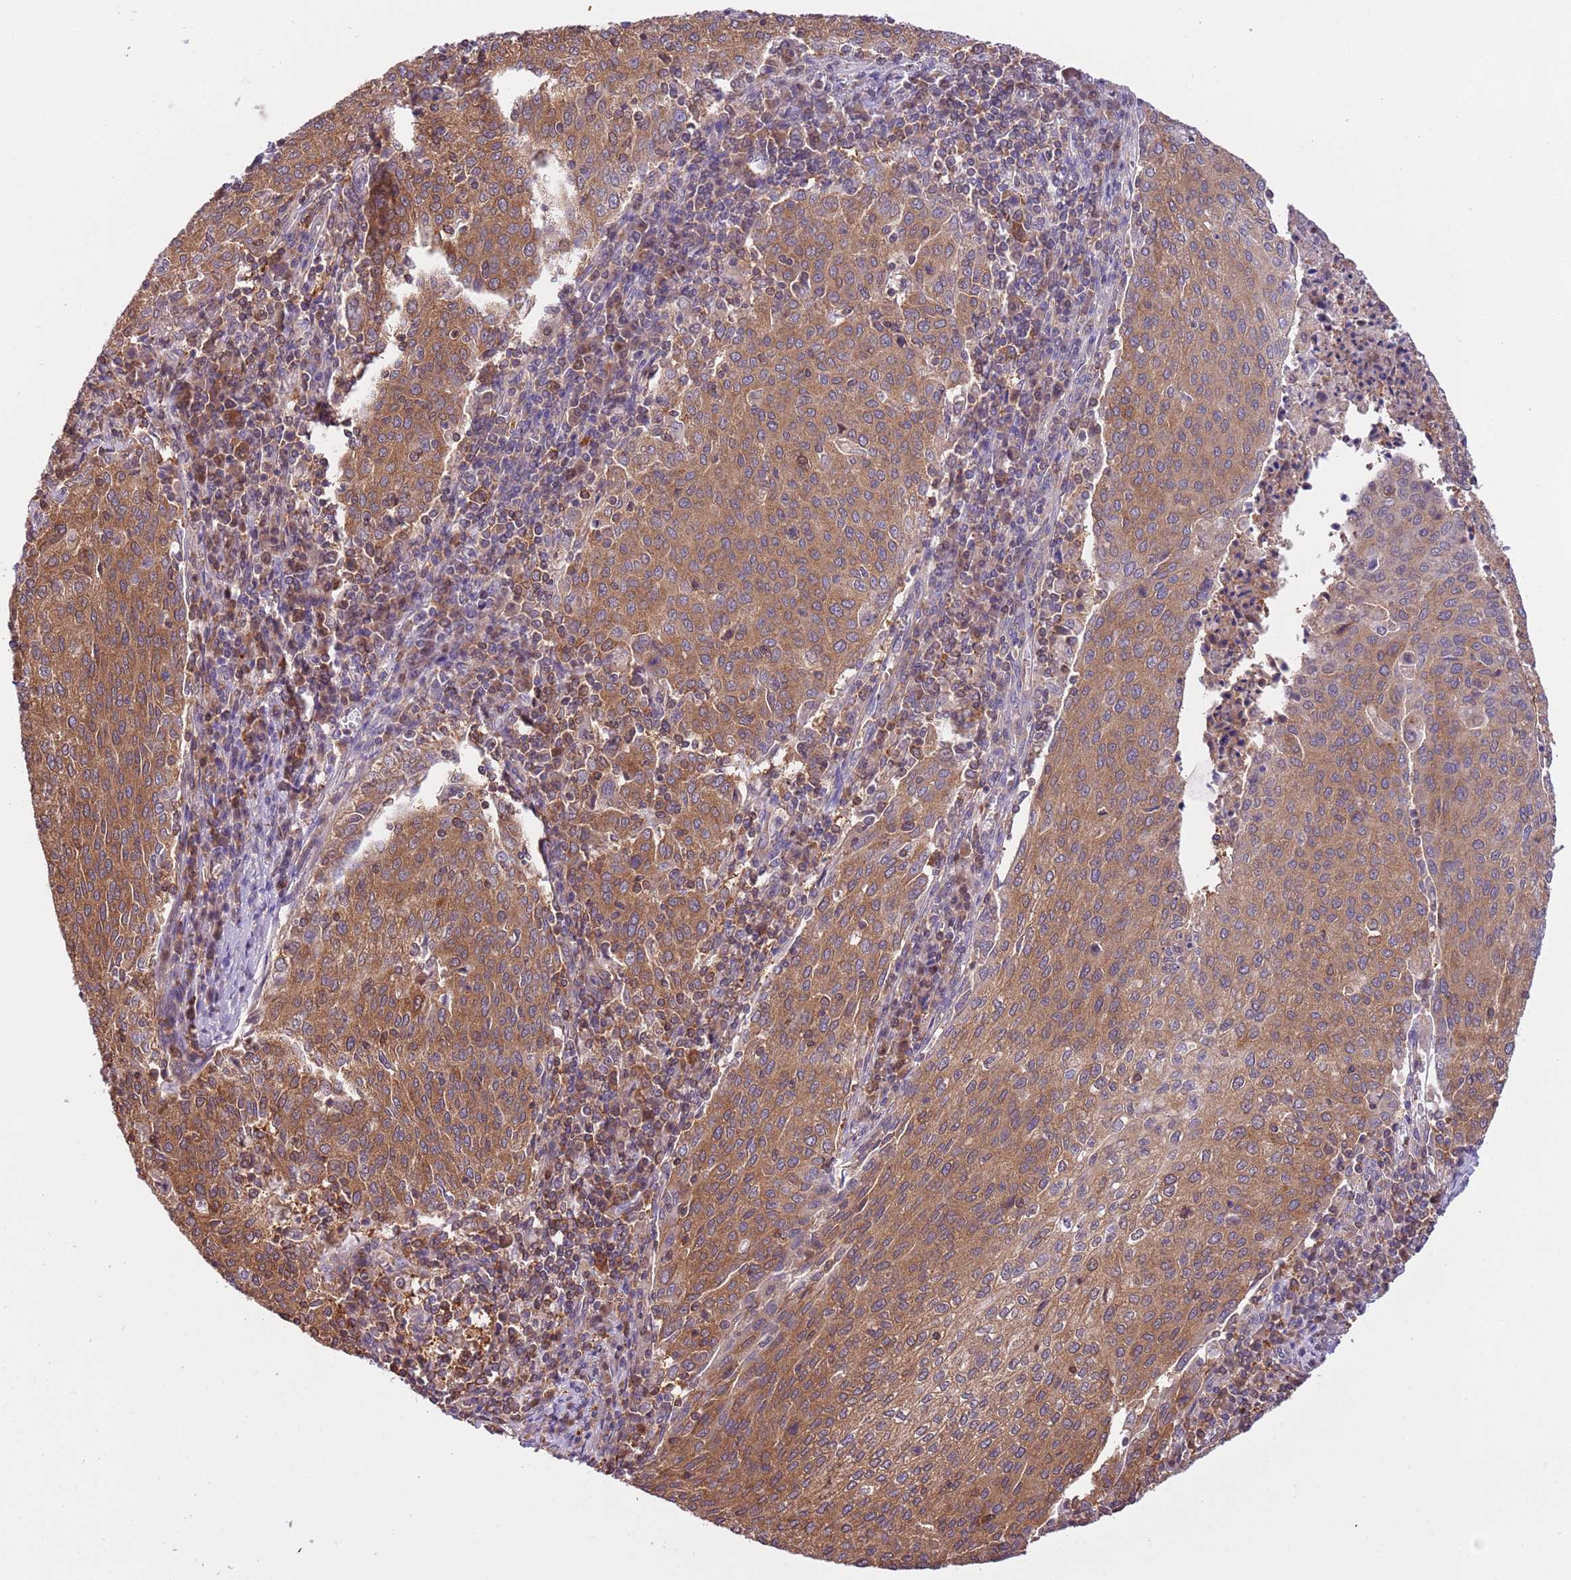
{"staining": {"intensity": "moderate", "quantity": ">75%", "location": "cytoplasmic/membranous"}, "tissue": "cervical cancer", "cell_type": "Tumor cells", "image_type": "cancer", "snomed": [{"axis": "morphology", "description": "Squamous cell carcinoma, NOS"}, {"axis": "topography", "description": "Cervix"}], "caption": "Protein expression analysis of cervical cancer (squamous cell carcinoma) demonstrates moderate cytoplasmic/membranous positivity in approximately >75% of tumor cells.", "gene": "STIP1", "patient": {"sex": "female", "age": 46}}